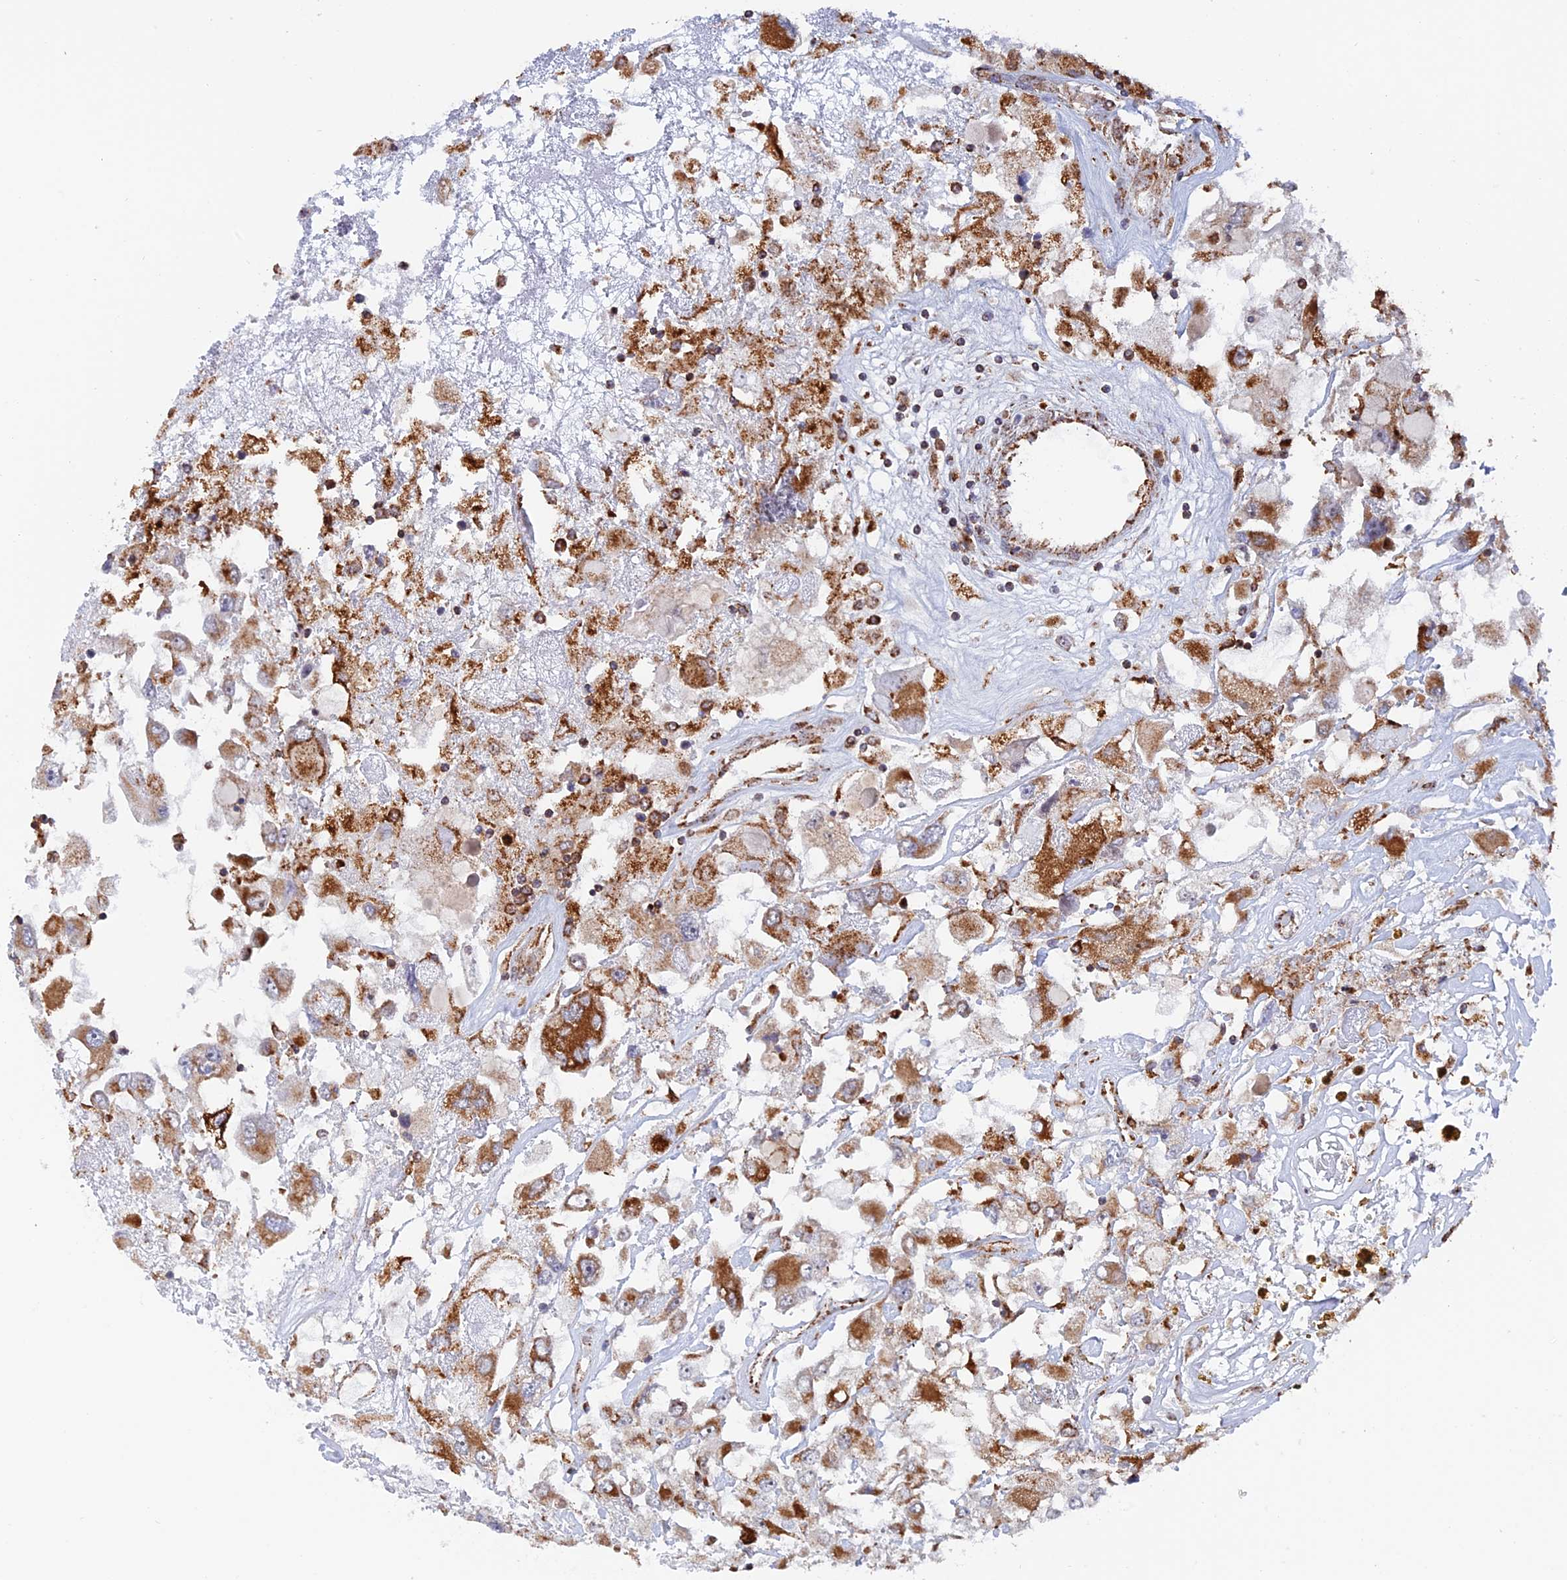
{"staining": {"intensity": "moderate", "quantity": ">75%", "location": "cytoplasmic/membranous"}, "tissue": "renal cancer", "cell_type": "Tumor cells", "image_type": "cancer", "snomed": [{"axis": "morphology", "description": "Adenocarcinoma, NOS"}, {"axis": "topography", "description": "Kidney"}], "caption": "Immunohistochemistry of human renal cancer shows medium levels of moderate cytoplasmic/membranous positivity in approximately >75% of tumor cells. Immunohistochemistry (ihc) stains the protein of interest in brown and the nuclei are stained blue.", "gene": "DTYMK", "patient": {"sex": "female", "age": 52}}